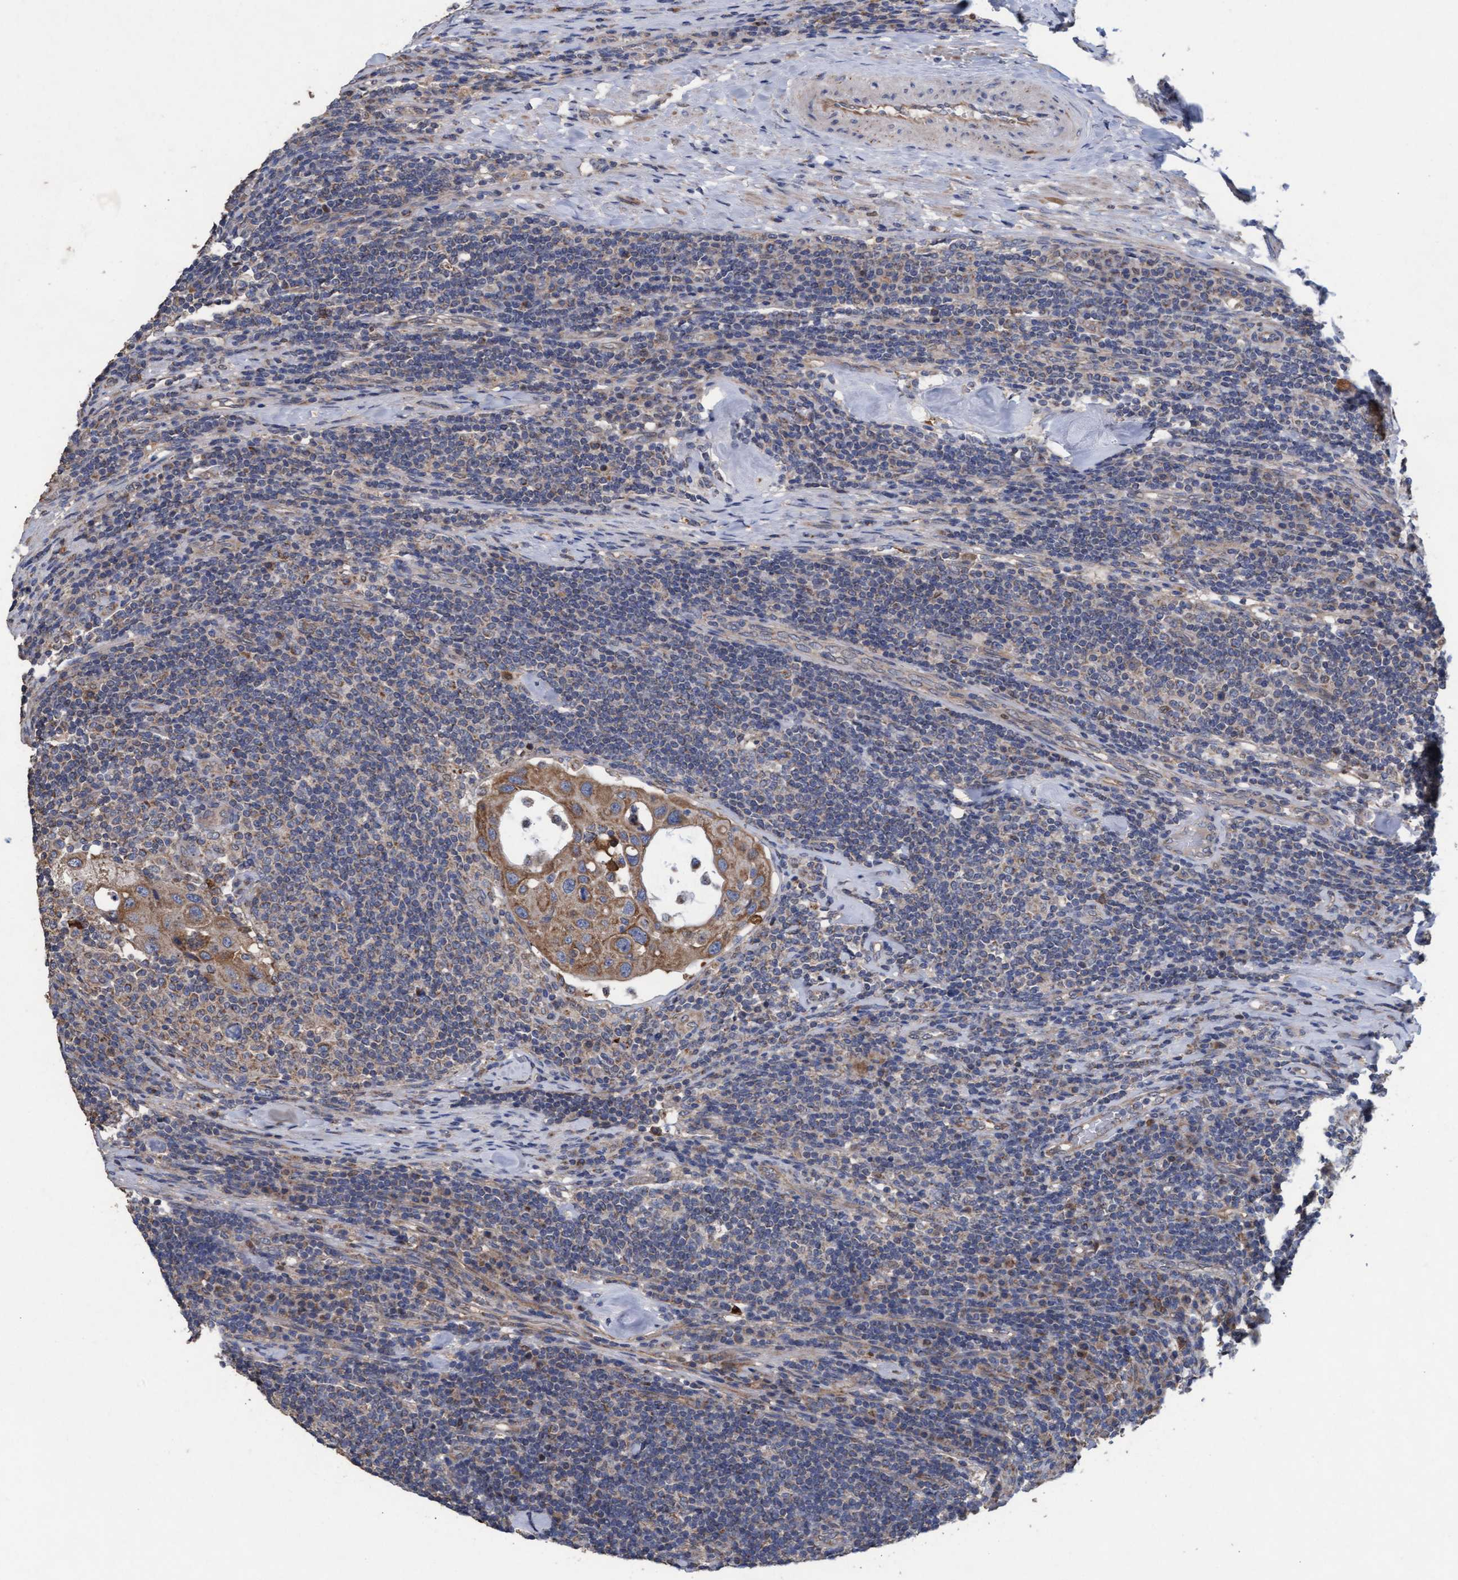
{"staining": {"intensity": "moderate", "quantity": ">75%", "location": "cytoplasmic/membranous"}, "tissue": "urothelial cancer", "cell_type": "Tumor cells", "image_type": "cancer", "snomed": [{"axis": "morphology", "description": "Urothelial carcinoma, High grade"}, {"axis": "topography", "description": "Lymph node"}, {"axis": "topography", "description": "Urinary bladder"}], "caption": "Brown immunohistochemical staining in human urothelial cancer exhibits moderate cytoplasmic/membranous staining in approximately >75% of tumor cells.", "gene": "MRPL38", "patient": {"sex": "male", "age": 51}}